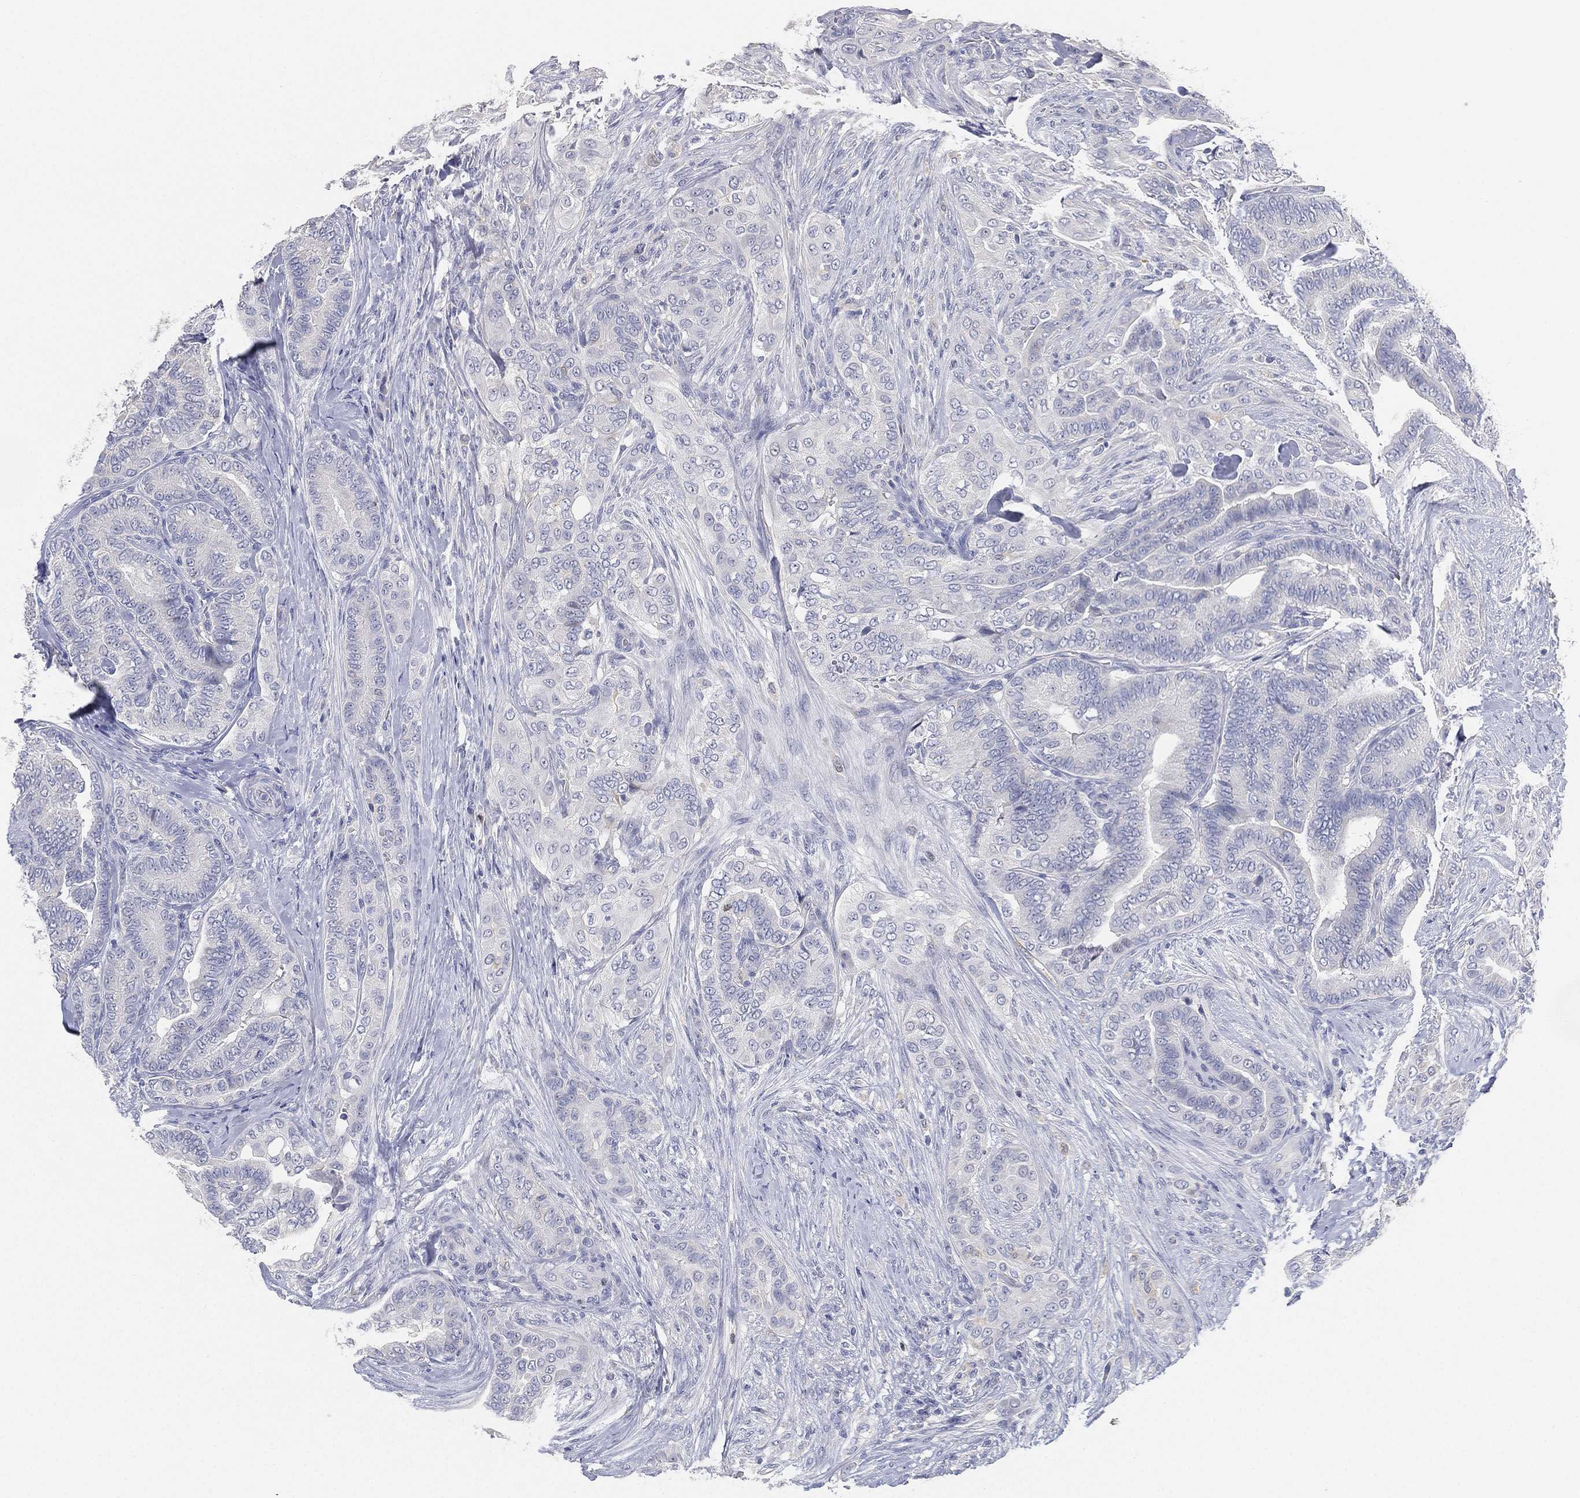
{"staining": {"intensity": "negative", "quantity": "none", "location": "none"}, "tissue": "thyroid cancer", "cell_type": "Tumor cells", "image_type": "cancer", "snomed": [{"axis": "morphology", "description": "Papillary adenocarcinoma, NOS"}, {"axis": "topography", "description": "Thyroid gland"}], "caption": "DAB immunohistochemical staining of thyroid cancer (papillary adenocarcinoma) demonstrates no significant positivity in tumor cells. The staining is performed using DAB (3,3'-diaminobenzidine) brown chromogen with nuclei counter-stained in using hematoxylin.", "gene": "FAM187B", "patient": {"sex": "male", "age": 61}}